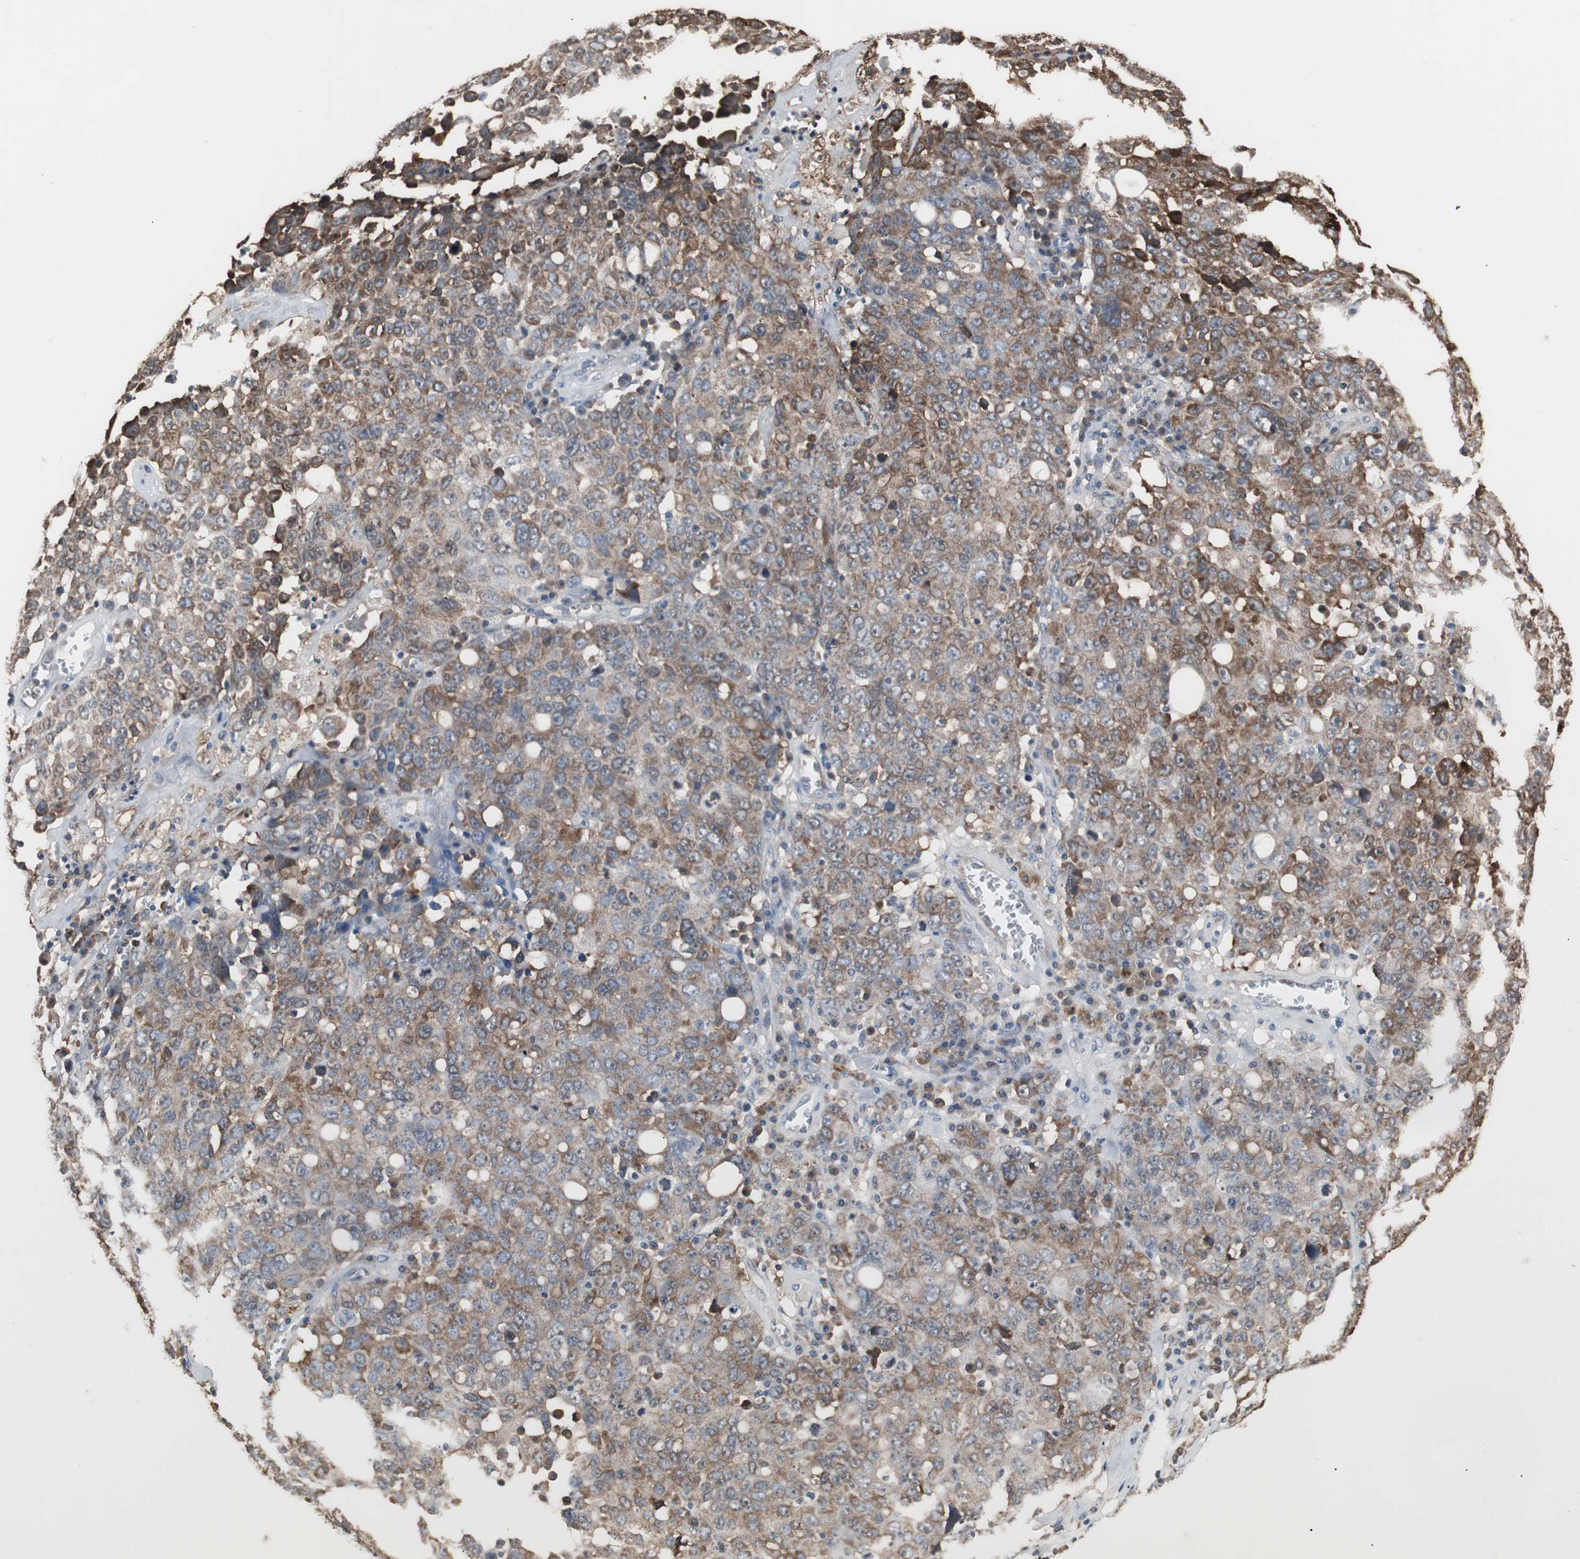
{"staining": {"intensity": "moderate", "quantity": ">75%", "location": "cytoplasmic/membranous"}, "tissue": "ovarian cancer", "cell_type": "Tumor cells", "image_type": "cancer", "snomed": [{"axis": "morphology", "description": "Carcinoma, endometroid"}, {"axis": "topography", "description": "Ovary"}], "caption": "IHC (DAB) staining of ovarian endometroid carcinoma exhibits moderate cytoplasmic/membranous protein staining in approximately >75% of tumor cells.", "gene": "ZSCAN22", "patient": {"sex": "female", "age": 62}}